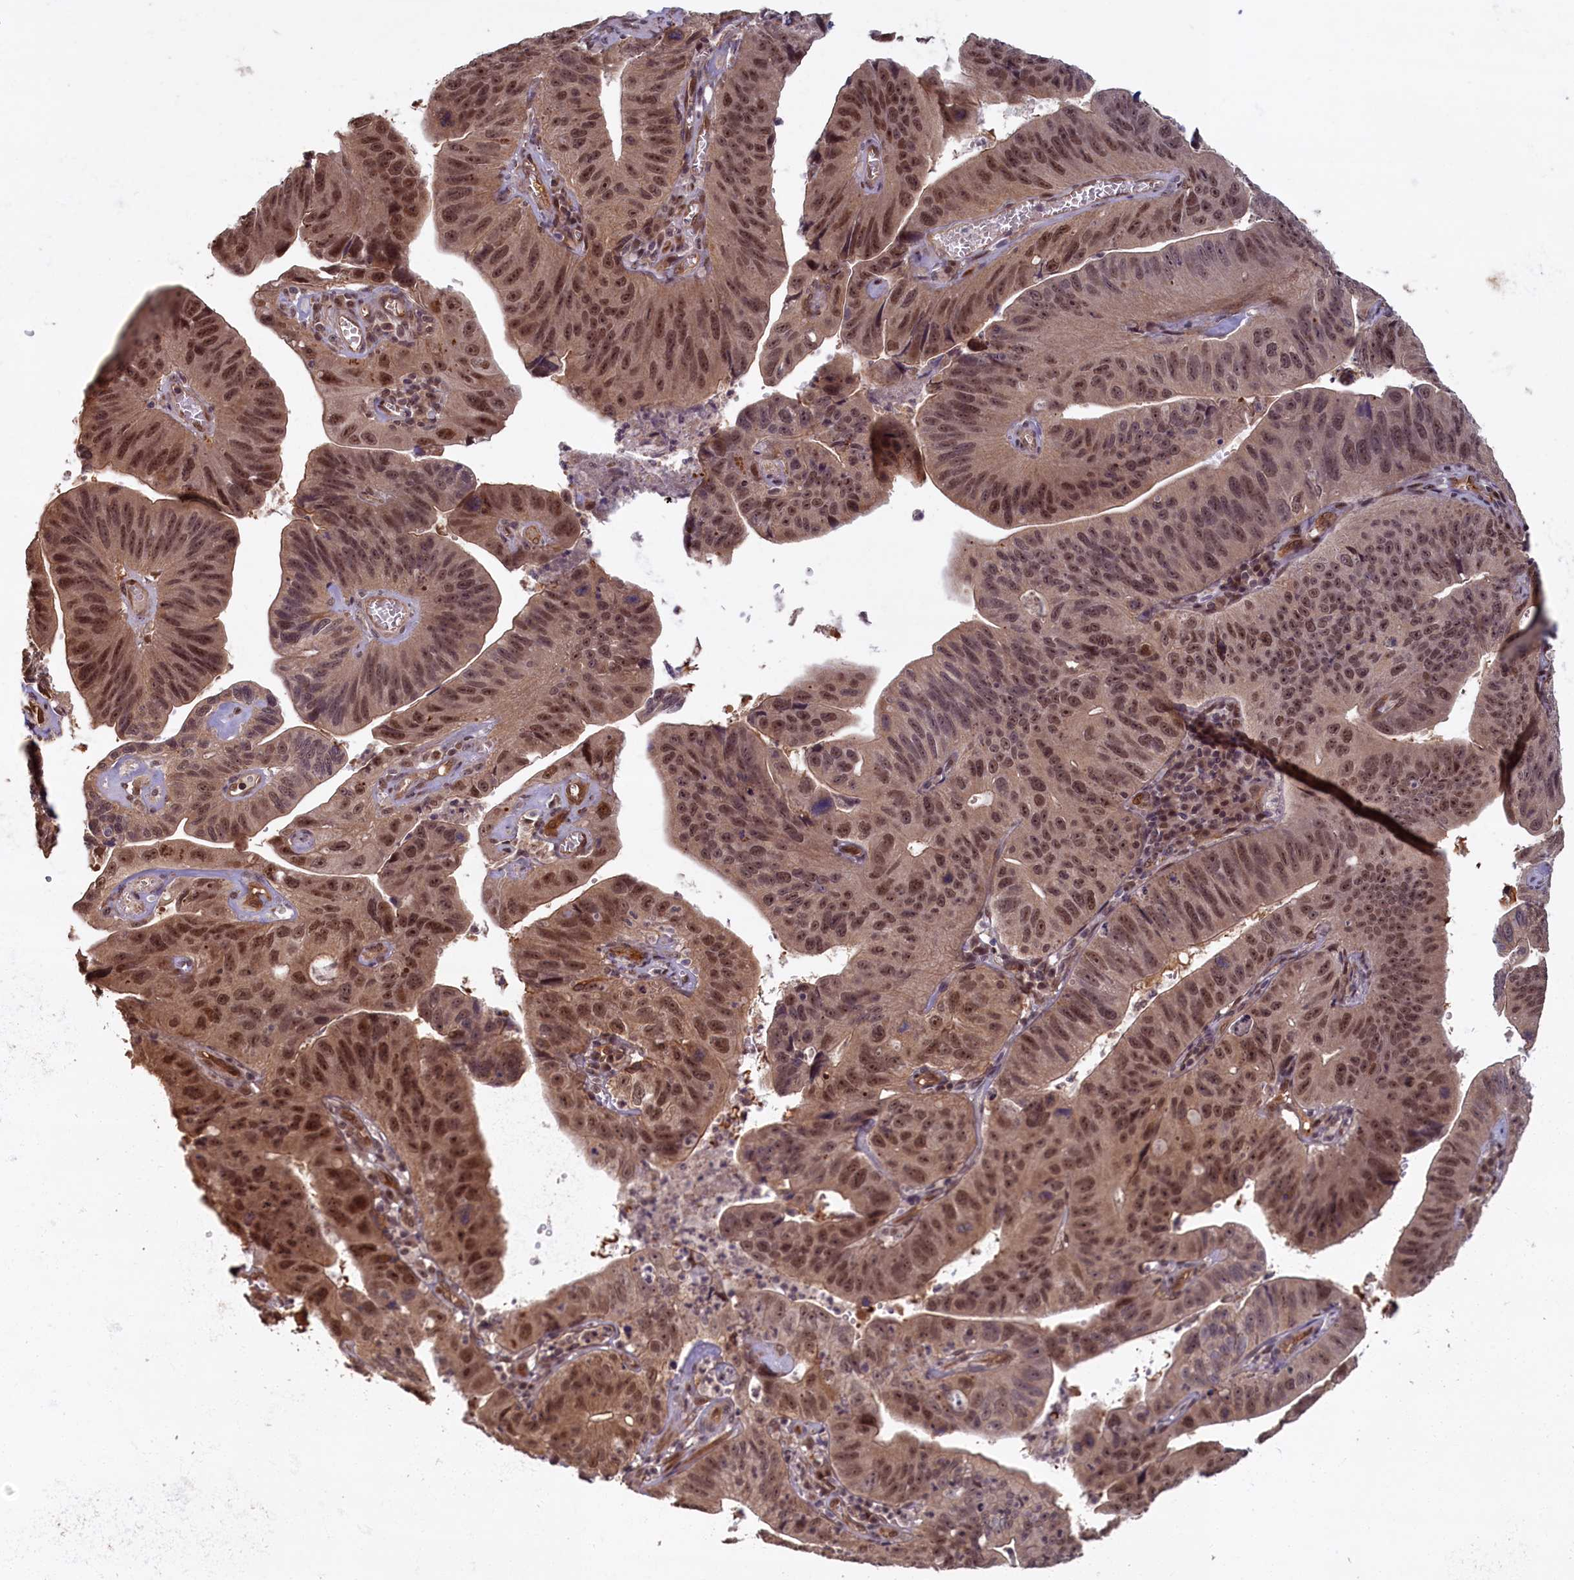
{"staining": {"intensity": "moderate", "quantity": ">75%", "location": "cytoplasmic/membranous,nuclear"}, "tissue": "stomach cancer", "cell_type": "Tumor cells", "image_type": "cancer", "snomed": [{"axis": "morphology", "description": "Adenocarcinoma, NOS"}, {"axis": "topography", "description": "Stomach"}], "caption": "A brown stain highlights moderate cytoplasmic/membranous and nuclear staining of a protein in human adenocarcinoma (stomach) tumor cells. The staining is performed using DAB brown chromogen to label protein expression. The nuclei are counter-stained blue using hematoxylin.", "gene": "HIF3A", "patient": {"sex": "male", "age": 59}}